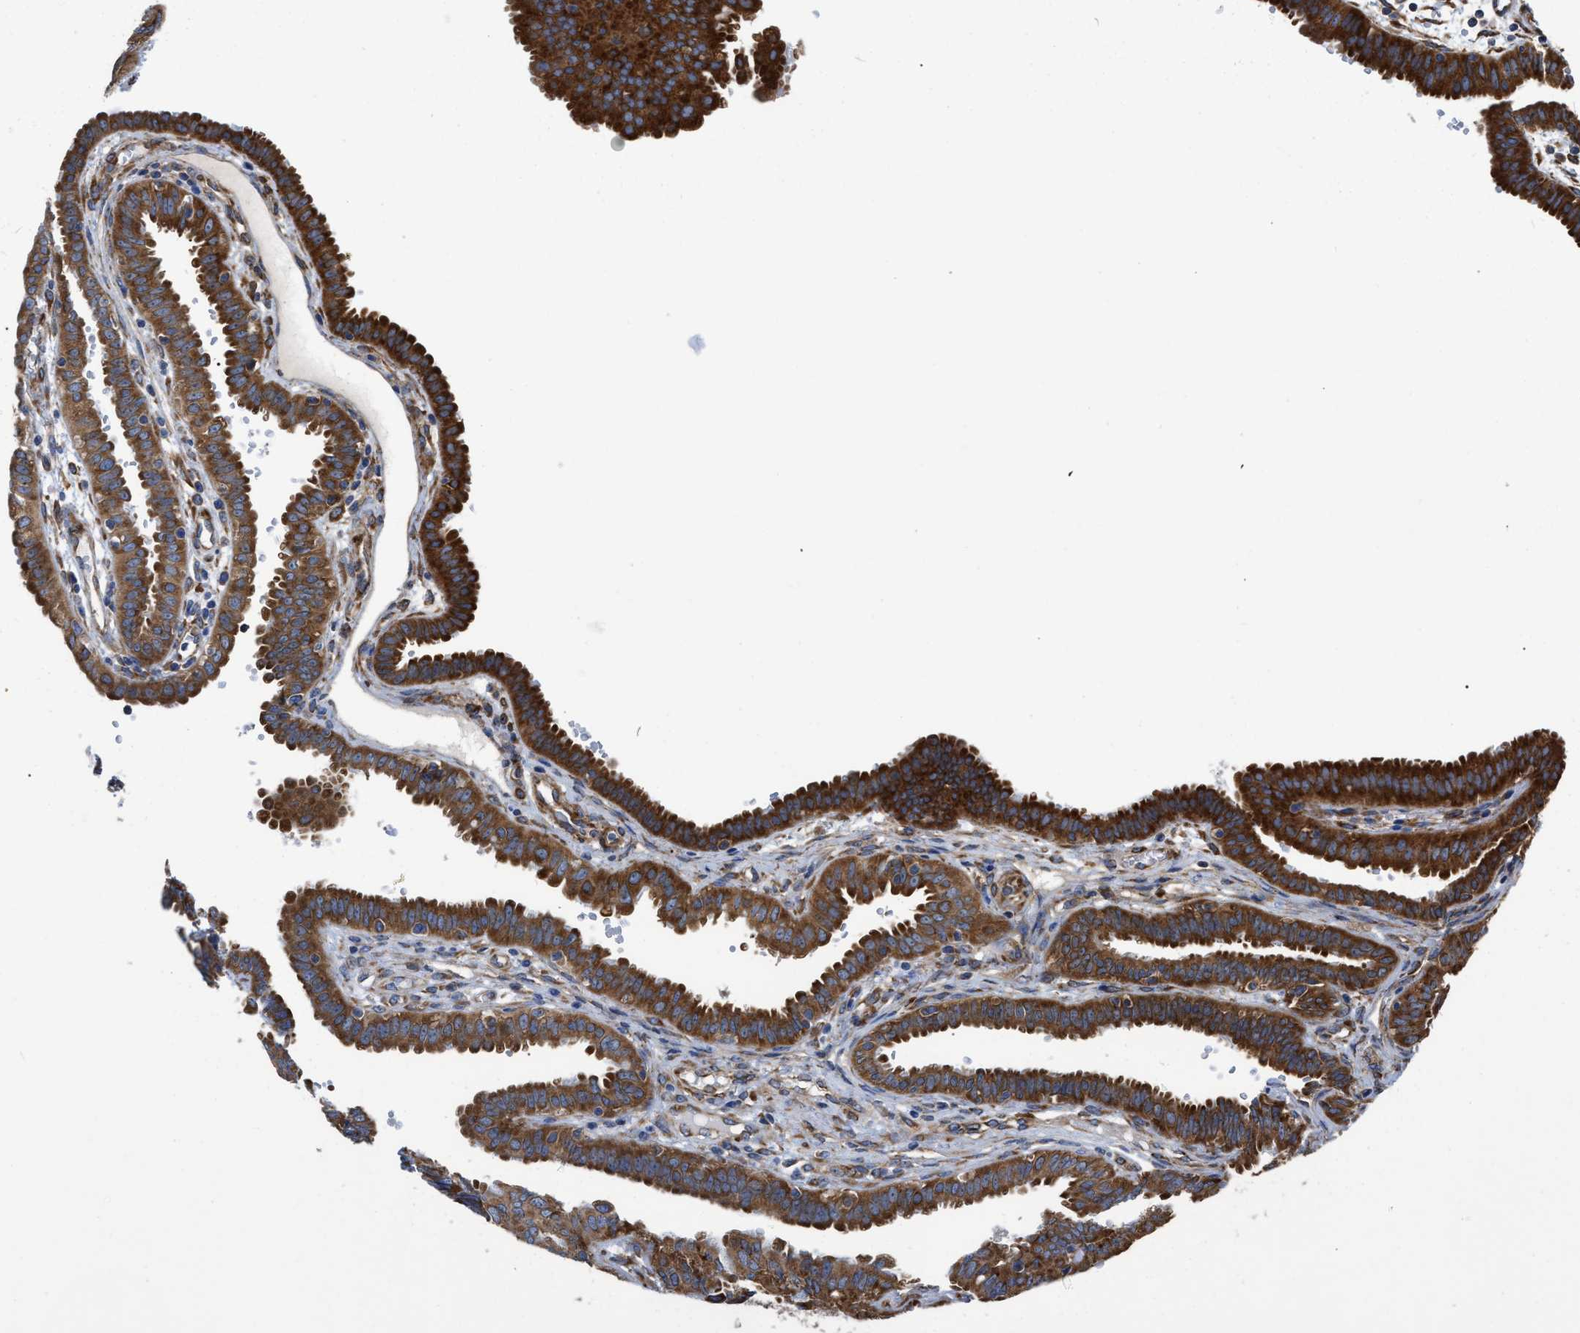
{"staining": {"intensity": "strong", "quantity": ">75%", "location": "cytoplasmic/membranous"}, "tissue": "fallopian tube", "cell_type": "Glandular cells", "image_type": "normal", "snomed": [{"axis": "morphology", "description": "Normal tissue, NOS"}, {"axis": "topography", "description": "Fallopian tube"}, {"axis": "topography", "description": "Placenta"}], "caption": "An image of fallopian tube stained for a protein reveals strong cytoplasmic/membranous brown staining in glandular cells. (Stains: DAB (3,3'-diaminobenzidine) in brown, nuclei in blue, Microscopy: brightfield microscopy at high magnification).", "gene": "FAM120A", "patient": {"sex": "female", "age": 32}}